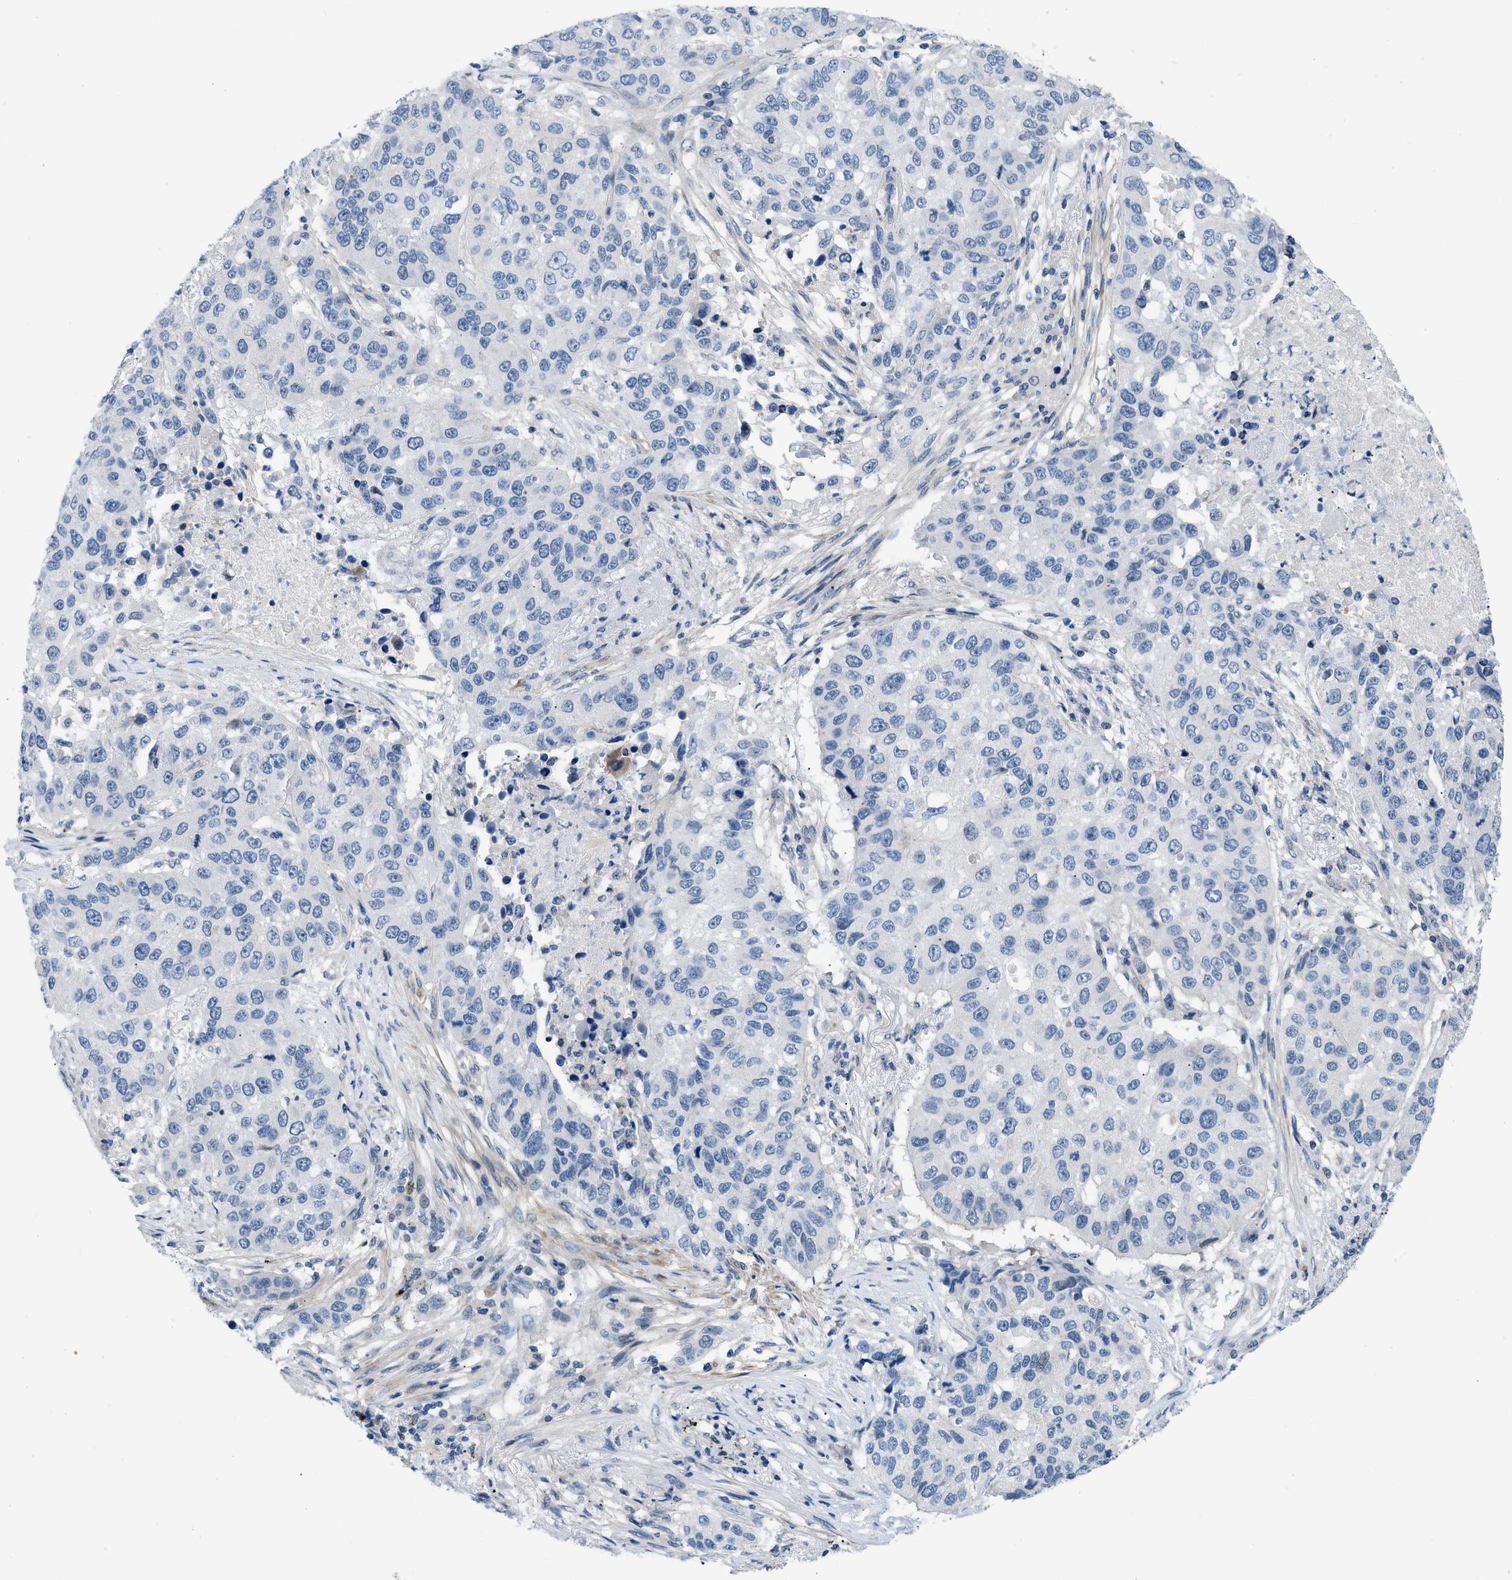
{"staining": {"intensity": "negative", "quantity": "none", "location": "none"}, "tissue": "lung cancer", "cell_type": "Tumor cells", "image_type": "cancer", "snomed": [{"axis": "morphology", "description": "Squamous cell carcinoma, NOS"}, {"axis": "topography", "description": "Lung"}], "caption": "Protein analysis of lung cancer shows no significant positivity in tumor cells. (IHC, brightfield microscopy, high magnification).", "gene": "FDCSP", "patient": {"sex": "male", "age": 57}}